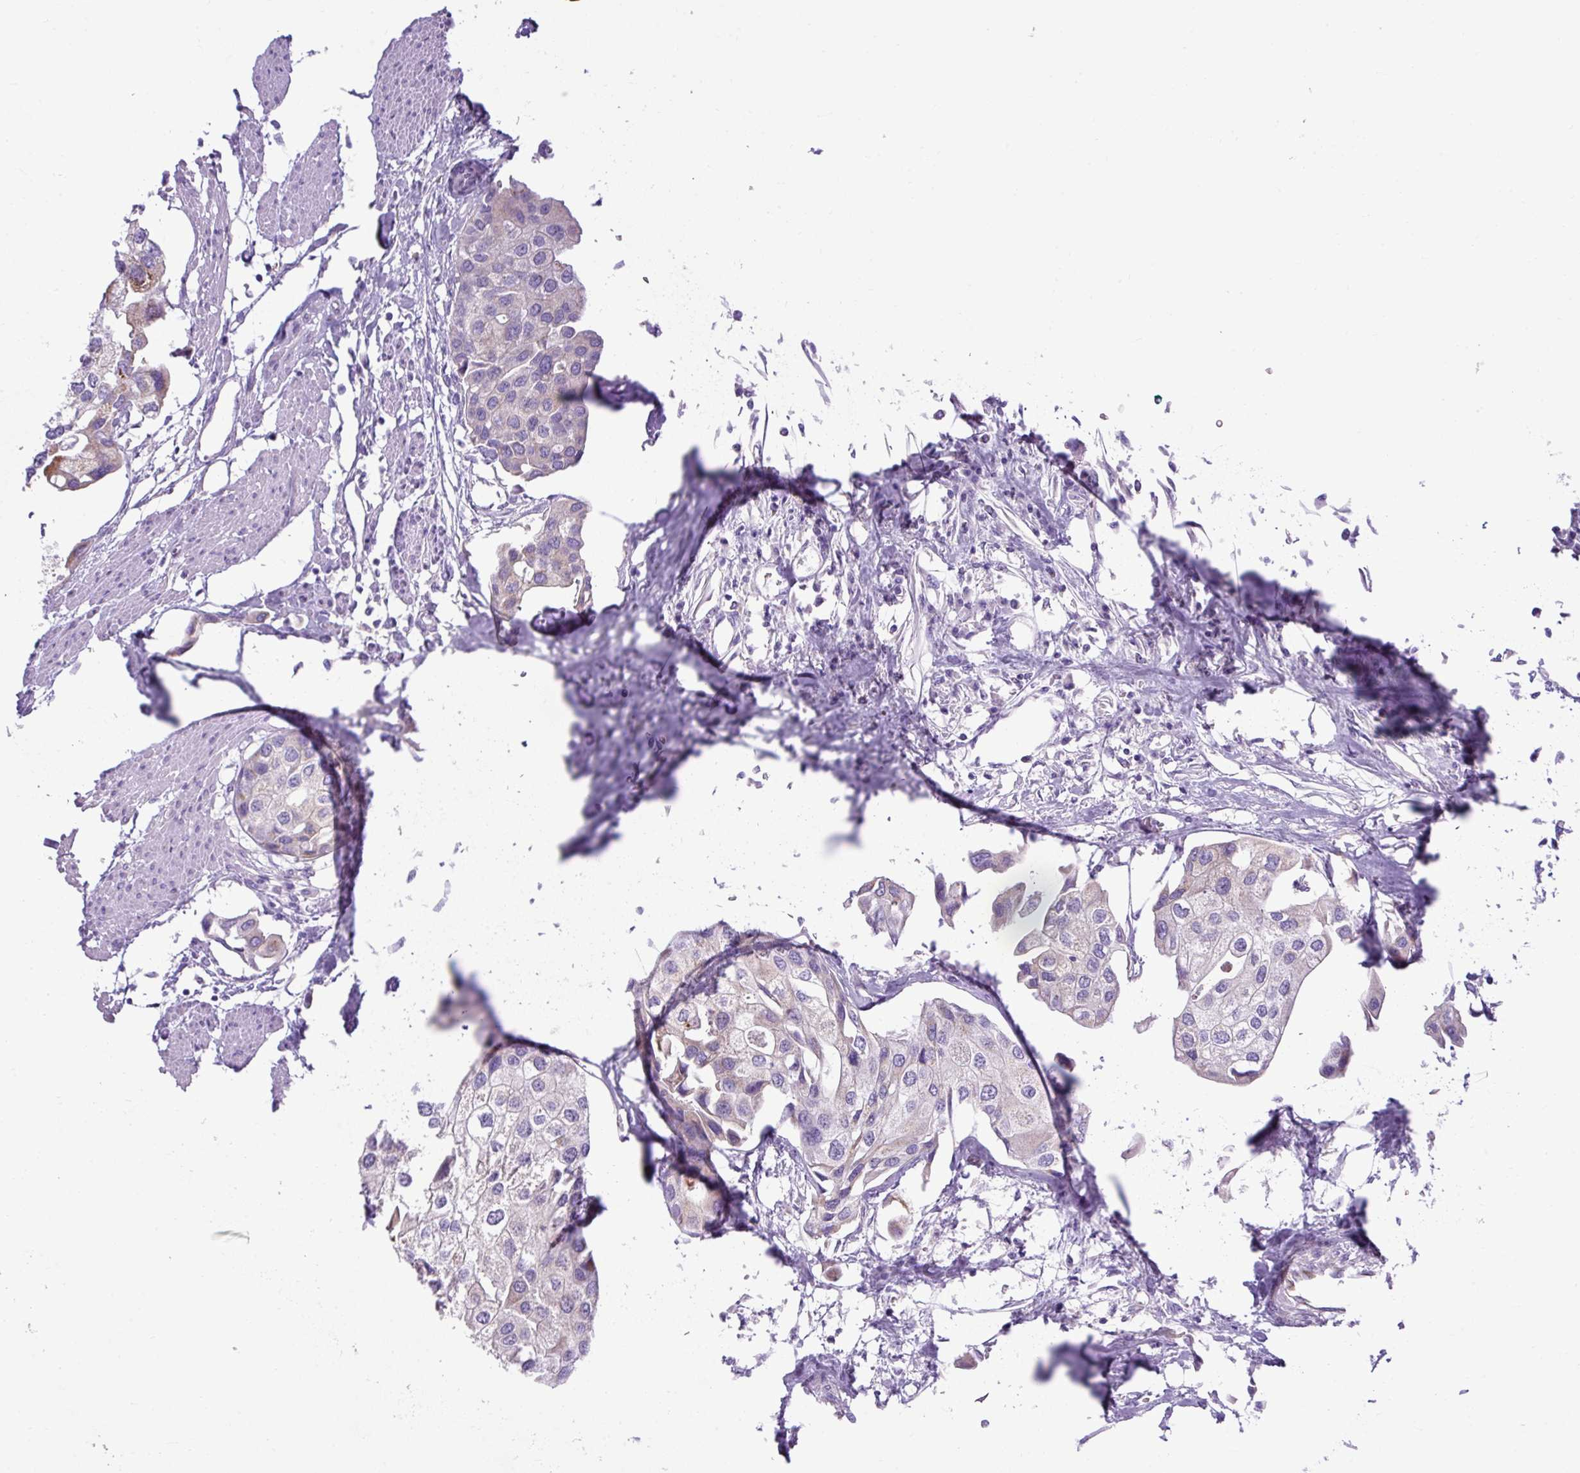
{"staining": {"intensity": "negative", "quantity": "none", "location": "none"}, "tissue": "urothelial cancer", "cell_type": "Tumor cells", "image_type": "cancer", "snomed": [{"axis": "morphology", "description": "Urothelial carcinoma, High grade"}, {"axis": "topography", "description": "Urinary bladder"}], "caption": "Immunohistochemical staining of urothelial cancer demonstrates no significant staining in tumor cells.", "gene": "SPTBN5", "patient": {"sex": "male", "age": 64}}